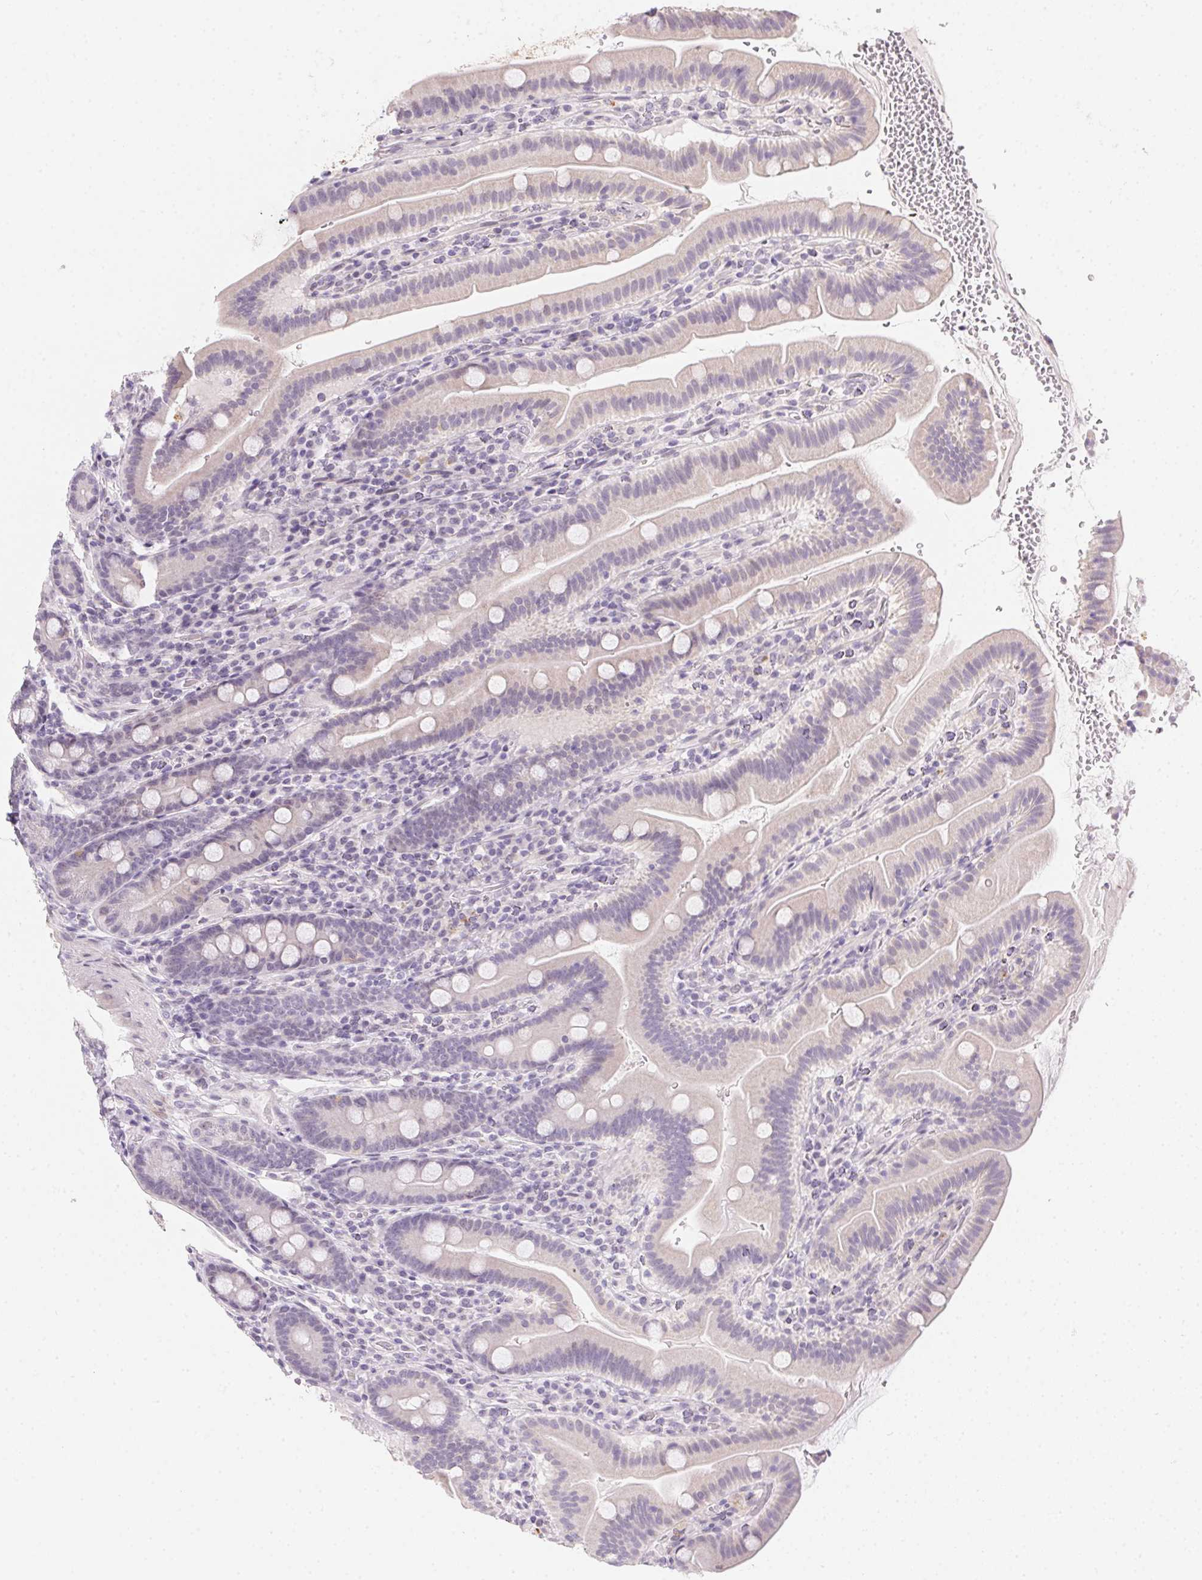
{"staining": {"intensity": "negative", "quantity": "none", "location": "none"}, "tissue": "small intestine", "cell_type": "Glandular cells", "image_type": "normal", "snomed": [{"axis": "morphology", "description": "Normal tissue, NOS"}, {"axis": "topography", "description": "Small intestine"}], "caption": "The photomicrograph demonstrates no significant positivity in glandular cells of small intestine.", "gene": "MORC1", "patient": {"sex": "male", "age": 26}}